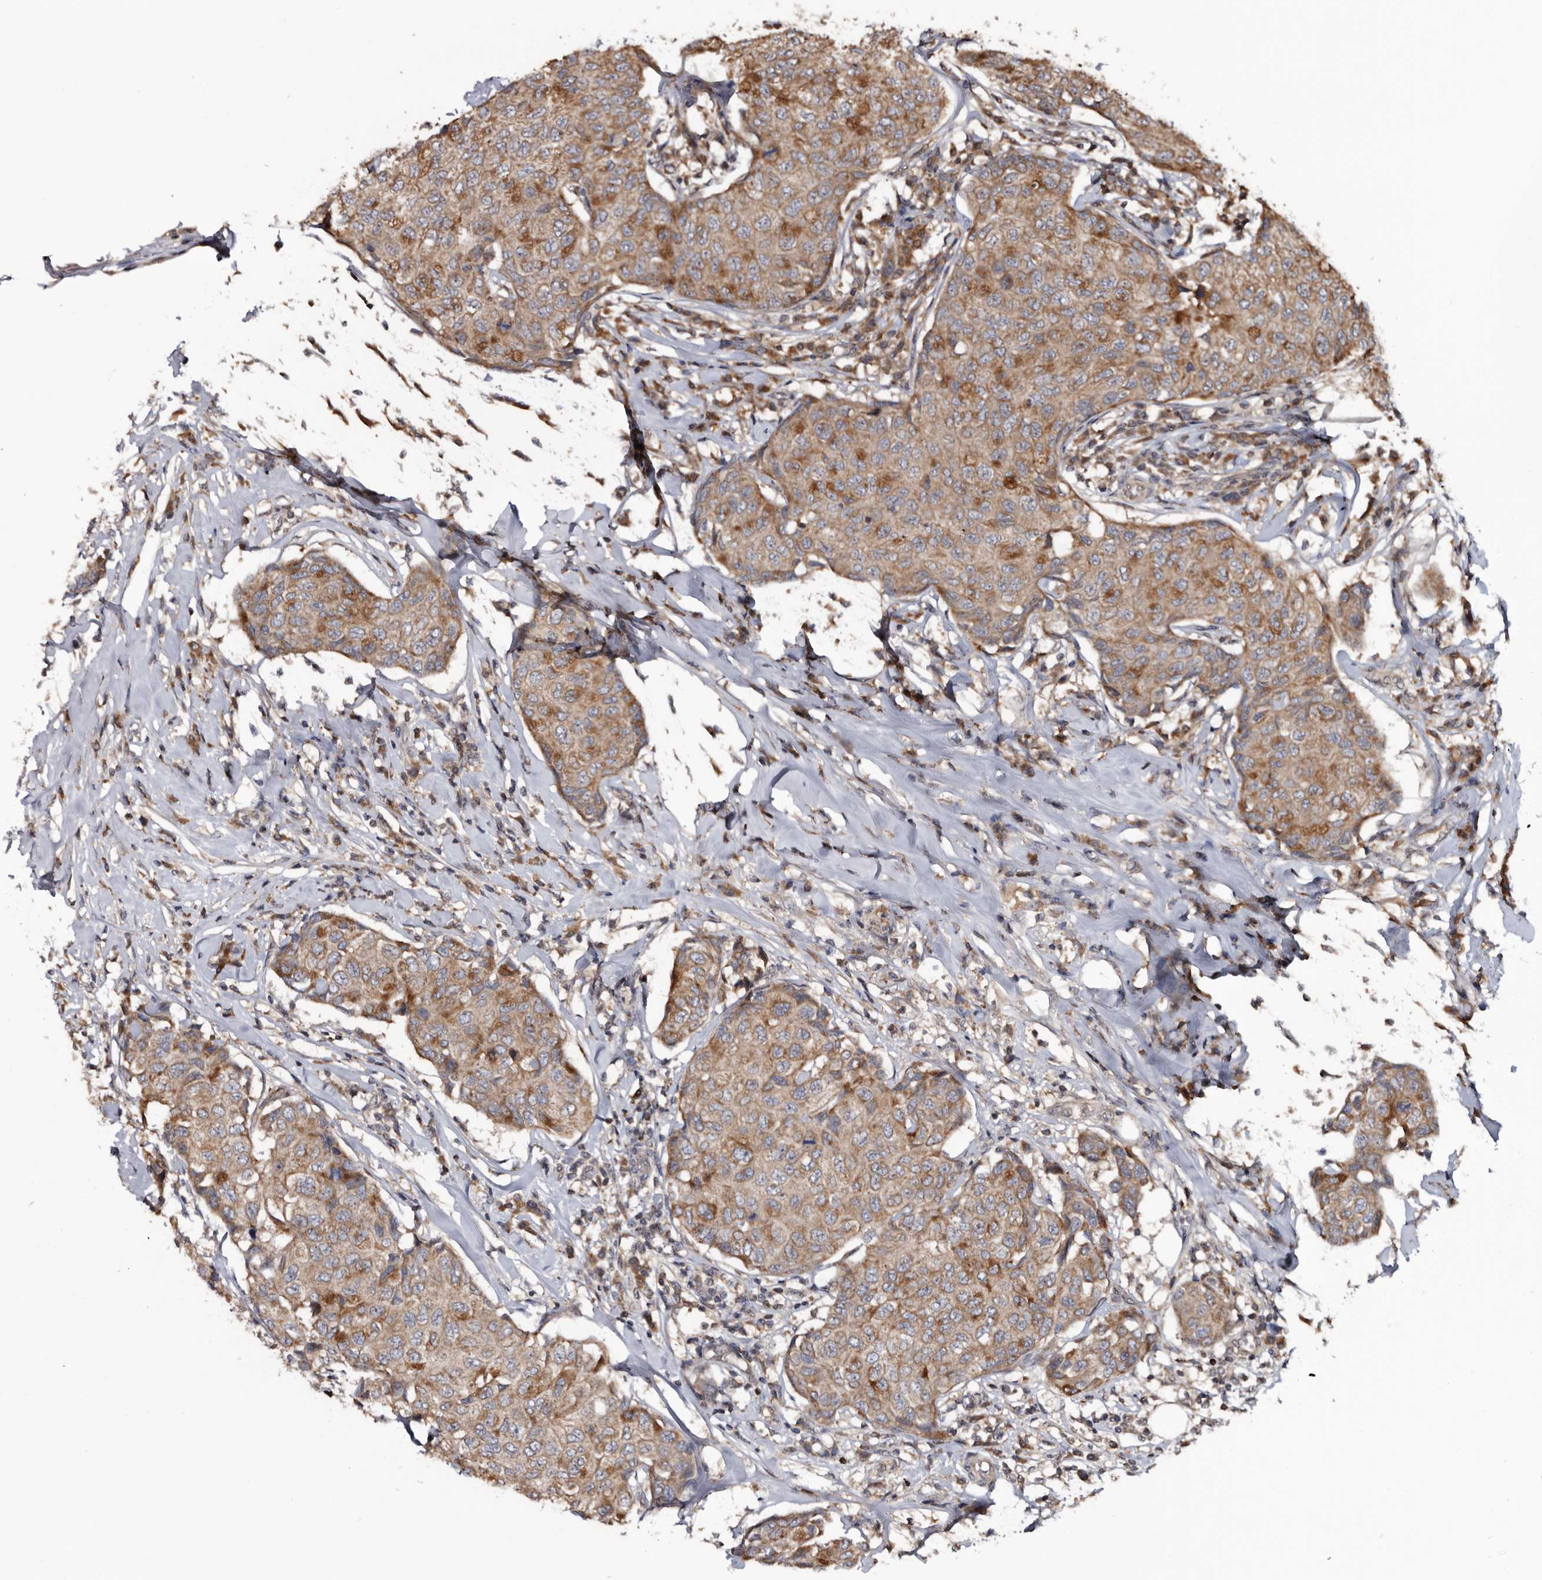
{"staining": {"intensity": "moderate", "quantity": ">75%", "location": "cytoplasmic/membranous"}, "tissue": "breast cancer", "cell_type": "Tumor cells", "image_type": "cancer", "snomed": [{"axis": "morphology", "description": "Duct carcinoma"}, {"axis": "topography", "description": "Breast"}], "caption": "Breast cancer (intraductal carcinoma) tissue reveals moderate cytoplasmic/membranous expression in about >75% of tumor cells, visualized by immunohistochemistry.", "gene": "TTI2", "patient": {"sex": "female", "age": 80}}